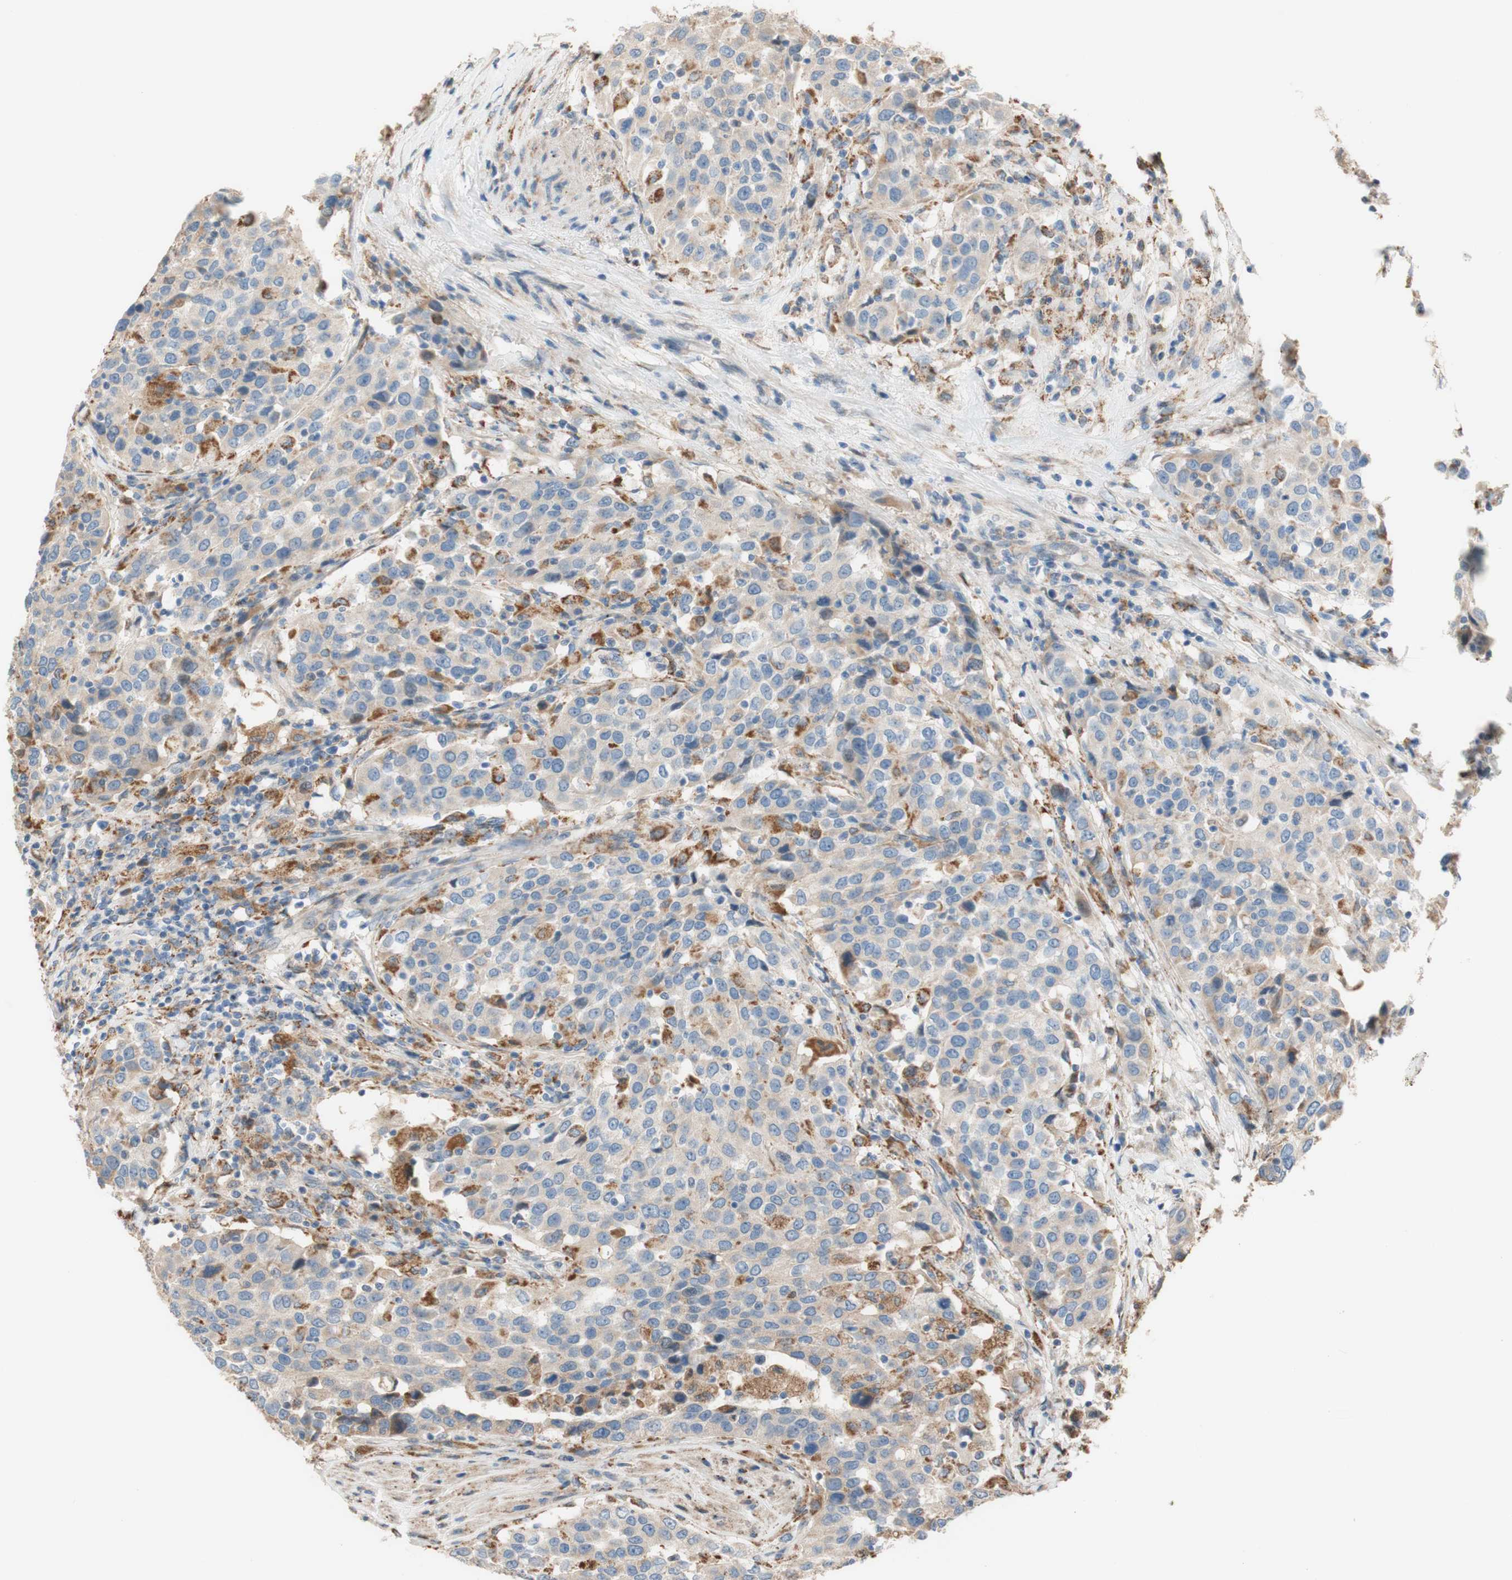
{"staining": {"intensity": "moderate", "quantity": "<25%", "location": "cytoplasmic/membranous"}, "tissue": "urothelial cancer", "cell_type": "Tumor cells", "image_type": "cancer", "snomed": [{"axis": "morphology", "description": "Urothelial carcinoma, High grade"}, {"axis": "topography", "description": "Urinary bladder"}], "caption": "Urothelial carcinoma (high-grade) was stained to show a protein in brown. There is low levels of moderate cytoplasmic/membranous positivity in about <25% of tumor cells. The staining was performed using DAB, with brown indicating positive protein expression. Nuclei are stained blue with hematoxylin.", "gene": "PTPN21", "patient": {"sex": "female", "age": 80}}